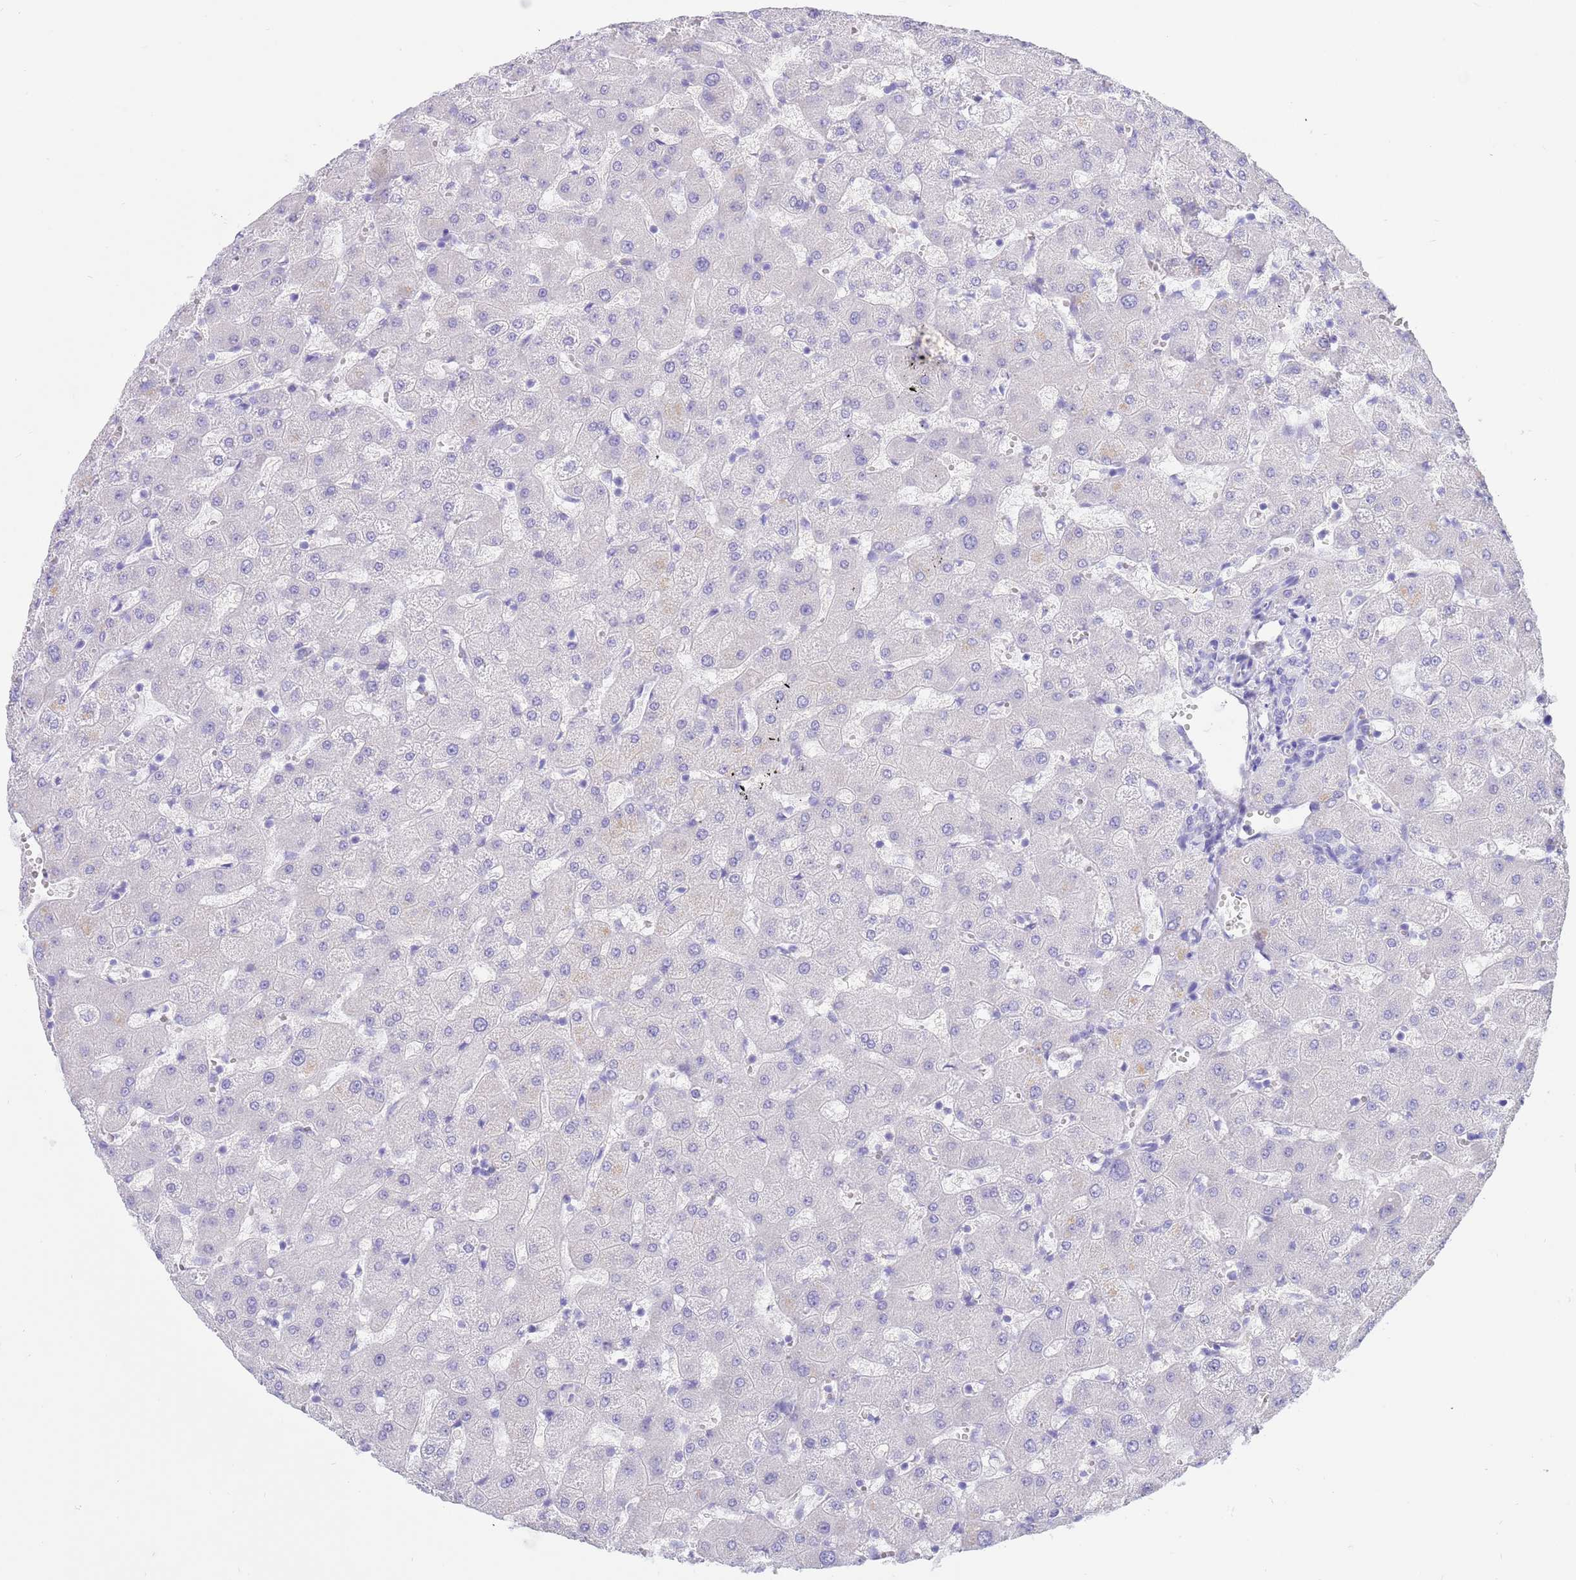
{"staining": {"intensity": "negative", "quantity": "none", "location": "none"}, "tissue": "liver", "cell_type": "Cholangiocytes", "image_type": "normal", "snomed": [{"axis": "morphology", "description": "Normal tissue, NOS"}, {"axis": "topography", "description": "Liver"}], "caption": "Immunohistochemistry histopathology image of benign liver: human liver stained with DAB reveals no significant protein expression in cholangiocytes.", "gene": "CPB1", "patient": {"sex": "female", "age": 63}}